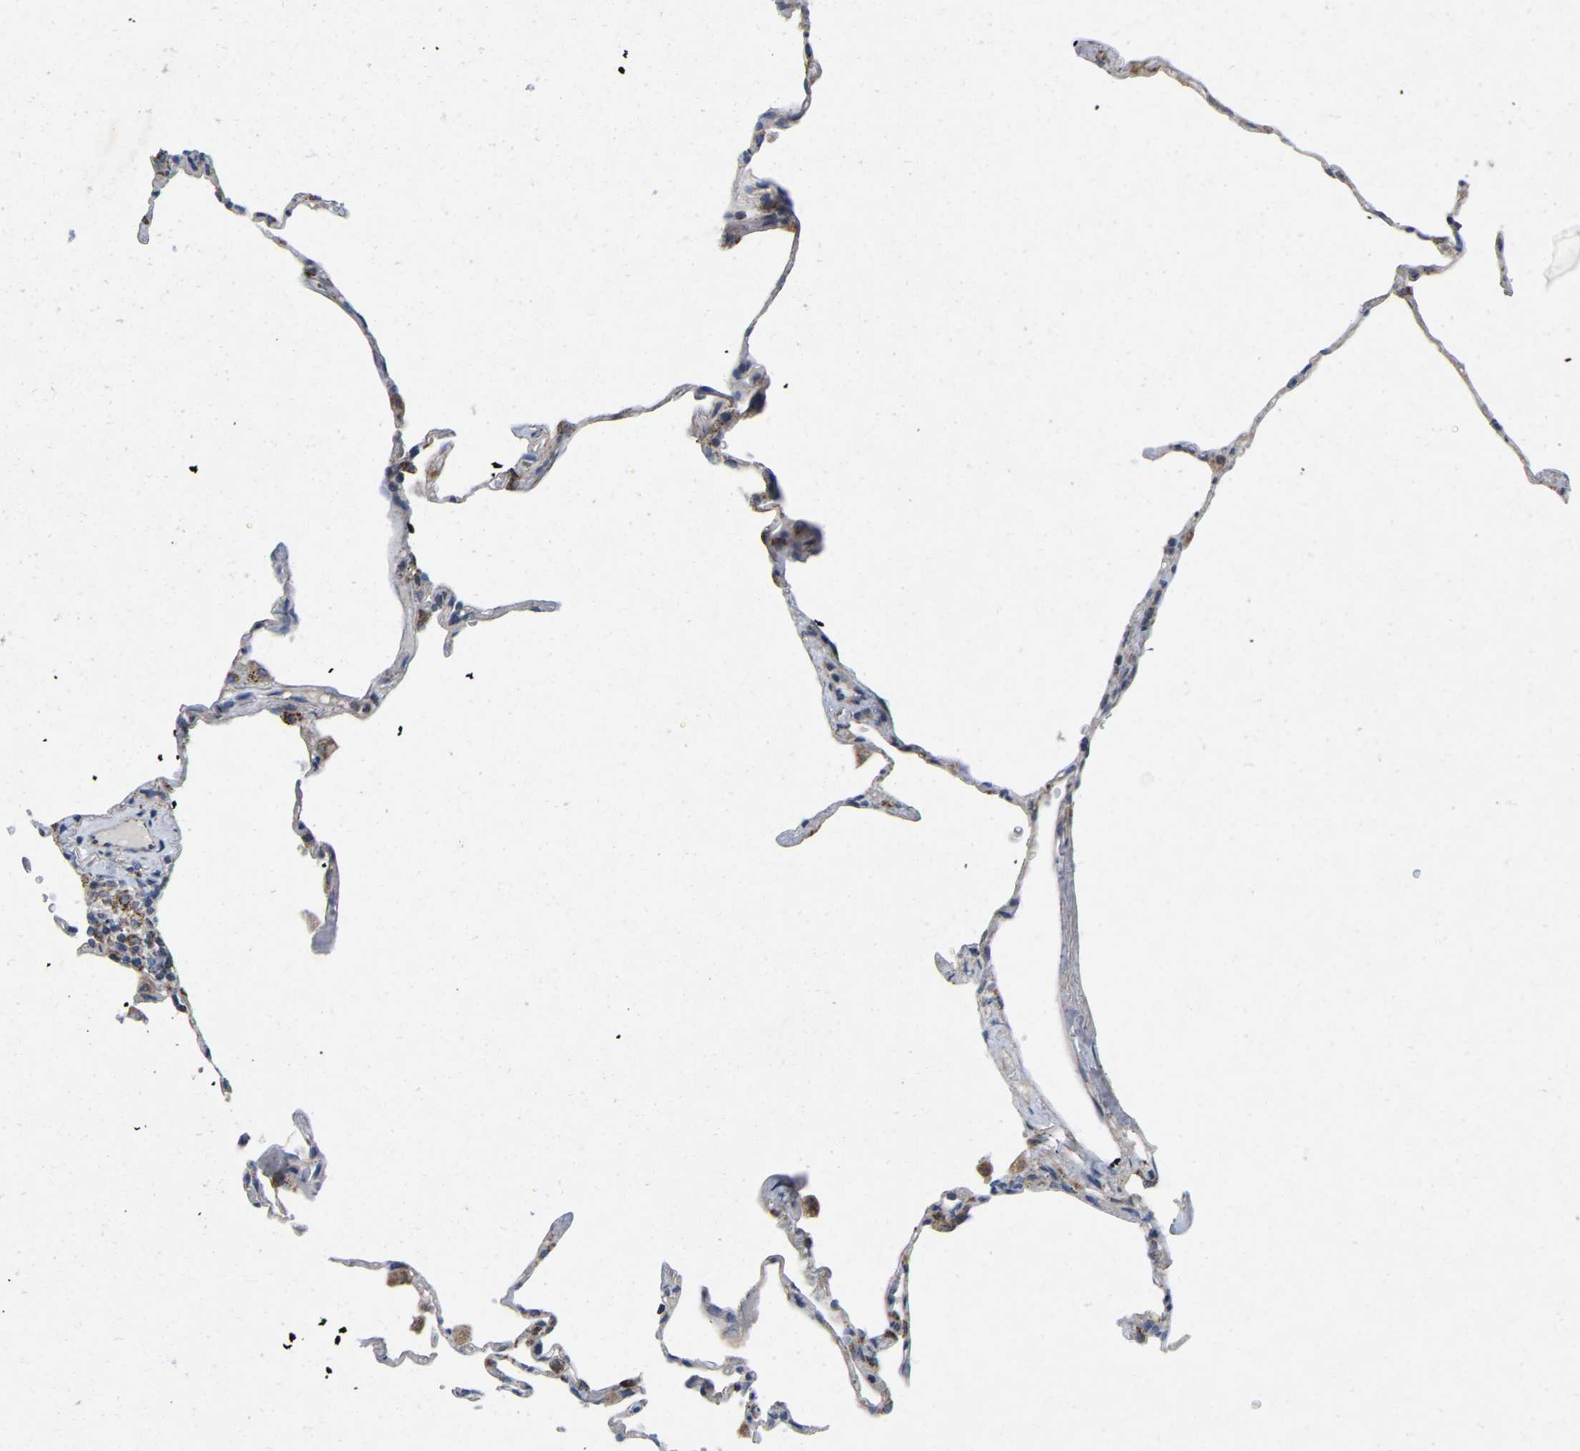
{"staining": {"intensity": "negative", "quantity": "none", "location": "none"}, "tissue": "lung", "cell_type": "Alveolar cells", "image_type": "normal", "snomed": [{"axis": "morphology", "description": "Normal tissue, NOS"}, {"axis": "topography", "description": "Lung"}], "caption": "Immunohistochemical staining of normal lung exhibits no significant expression in alveolar cells. Brightfield microscopy of immunohistochemistry stained with DAB (brown) and hematoxylin (blue), captured at high magnification.", "gene": "BCL10", "patient": {"sex": "male", "age": 59}}